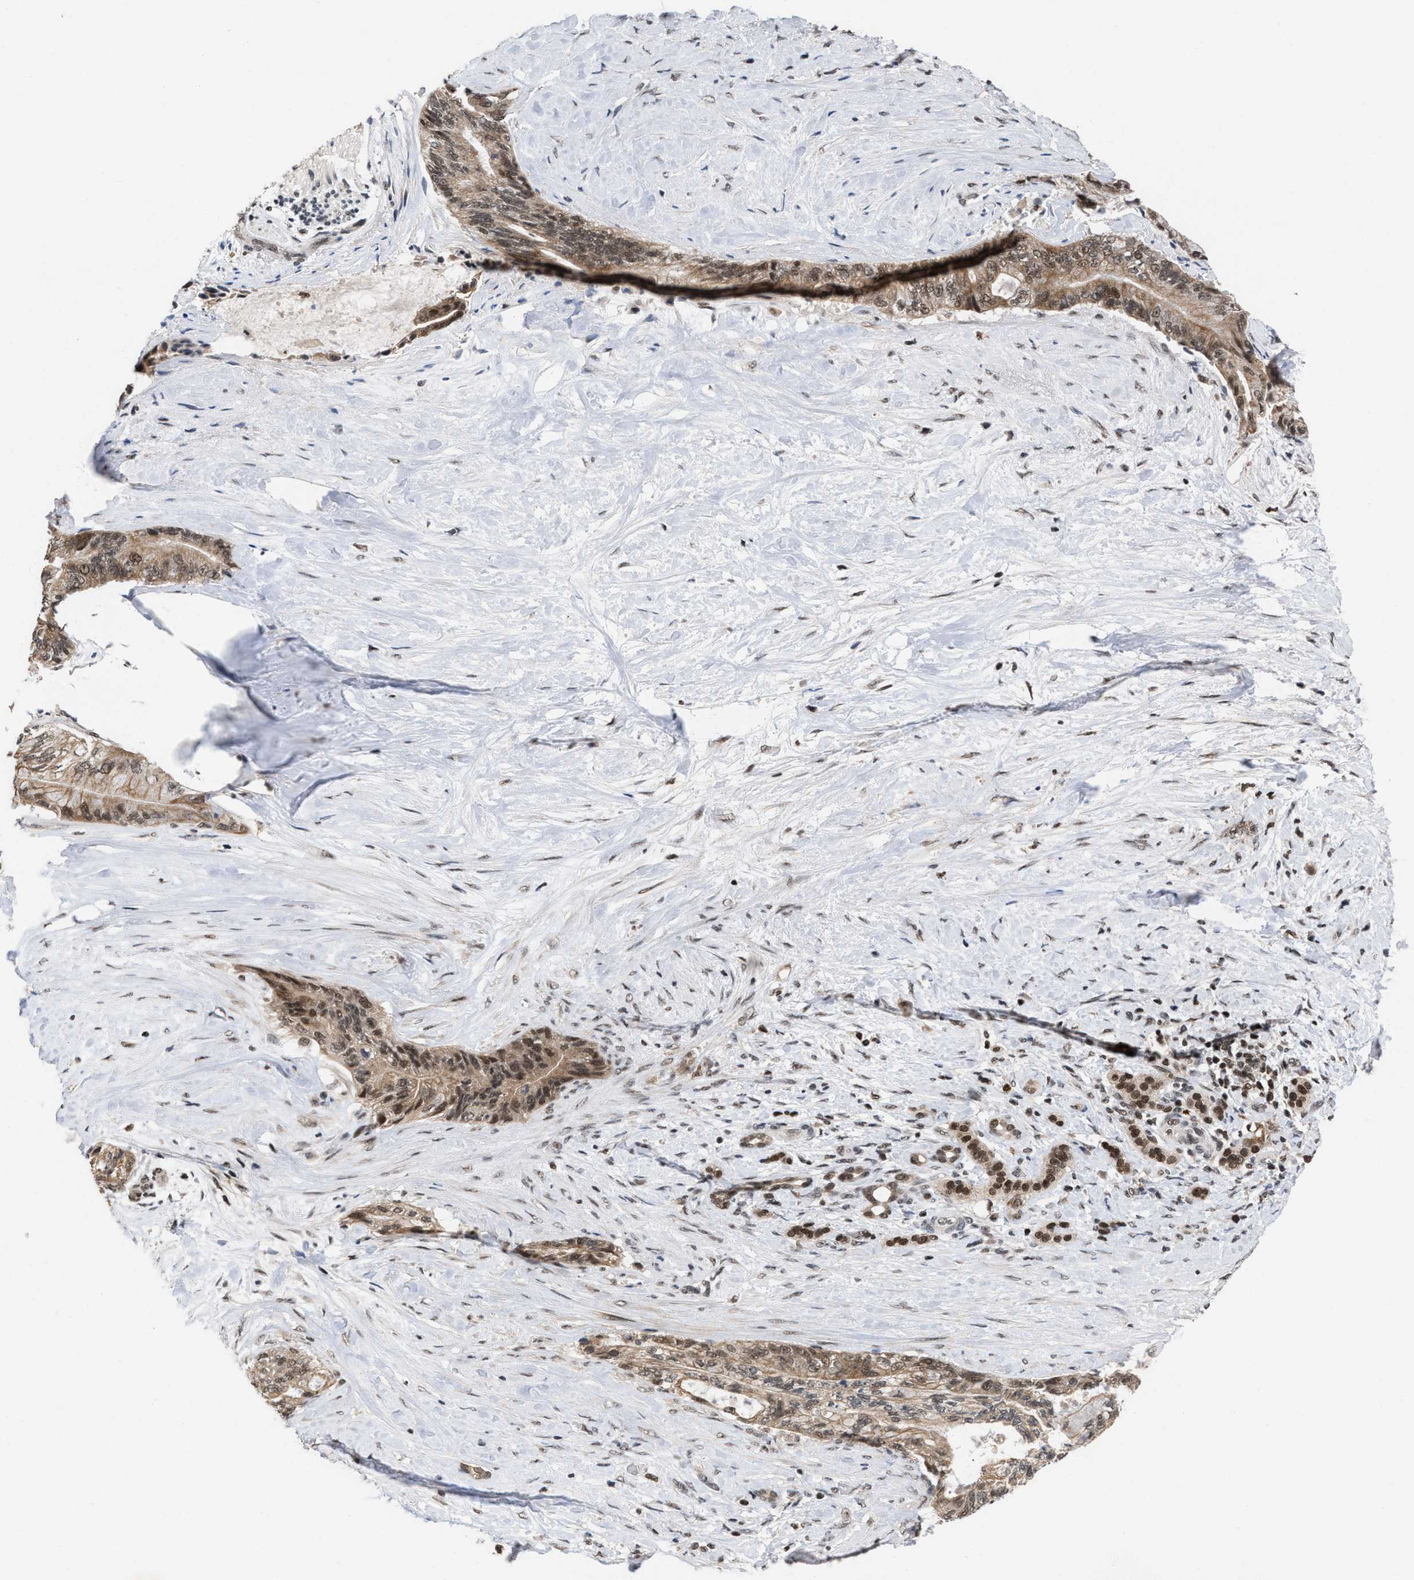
{"staining": {"intensity": "moderate", "quantity": ">75%", "location": "cytoplasmic/membranous,nuclear"}, "tissue": "pancreatic cancer", "cell_type": "Tumor cells", "image_type": "cancer", "snomed": [{"axis": "morphology", "description": "Adenocarcinoma, NOS"}, {"axis": "topography", "description": "Pancreas"}], "caption": "Immunohistochemical staining of human adenocarcinoma (pancreatic) reveals medium levels of moderate cytoplasmic/membranous and nuclear staining in approximately >75% of tumor cells.", "gene": "C9orf78", "patient": {"sex": "male", "age": 59}}